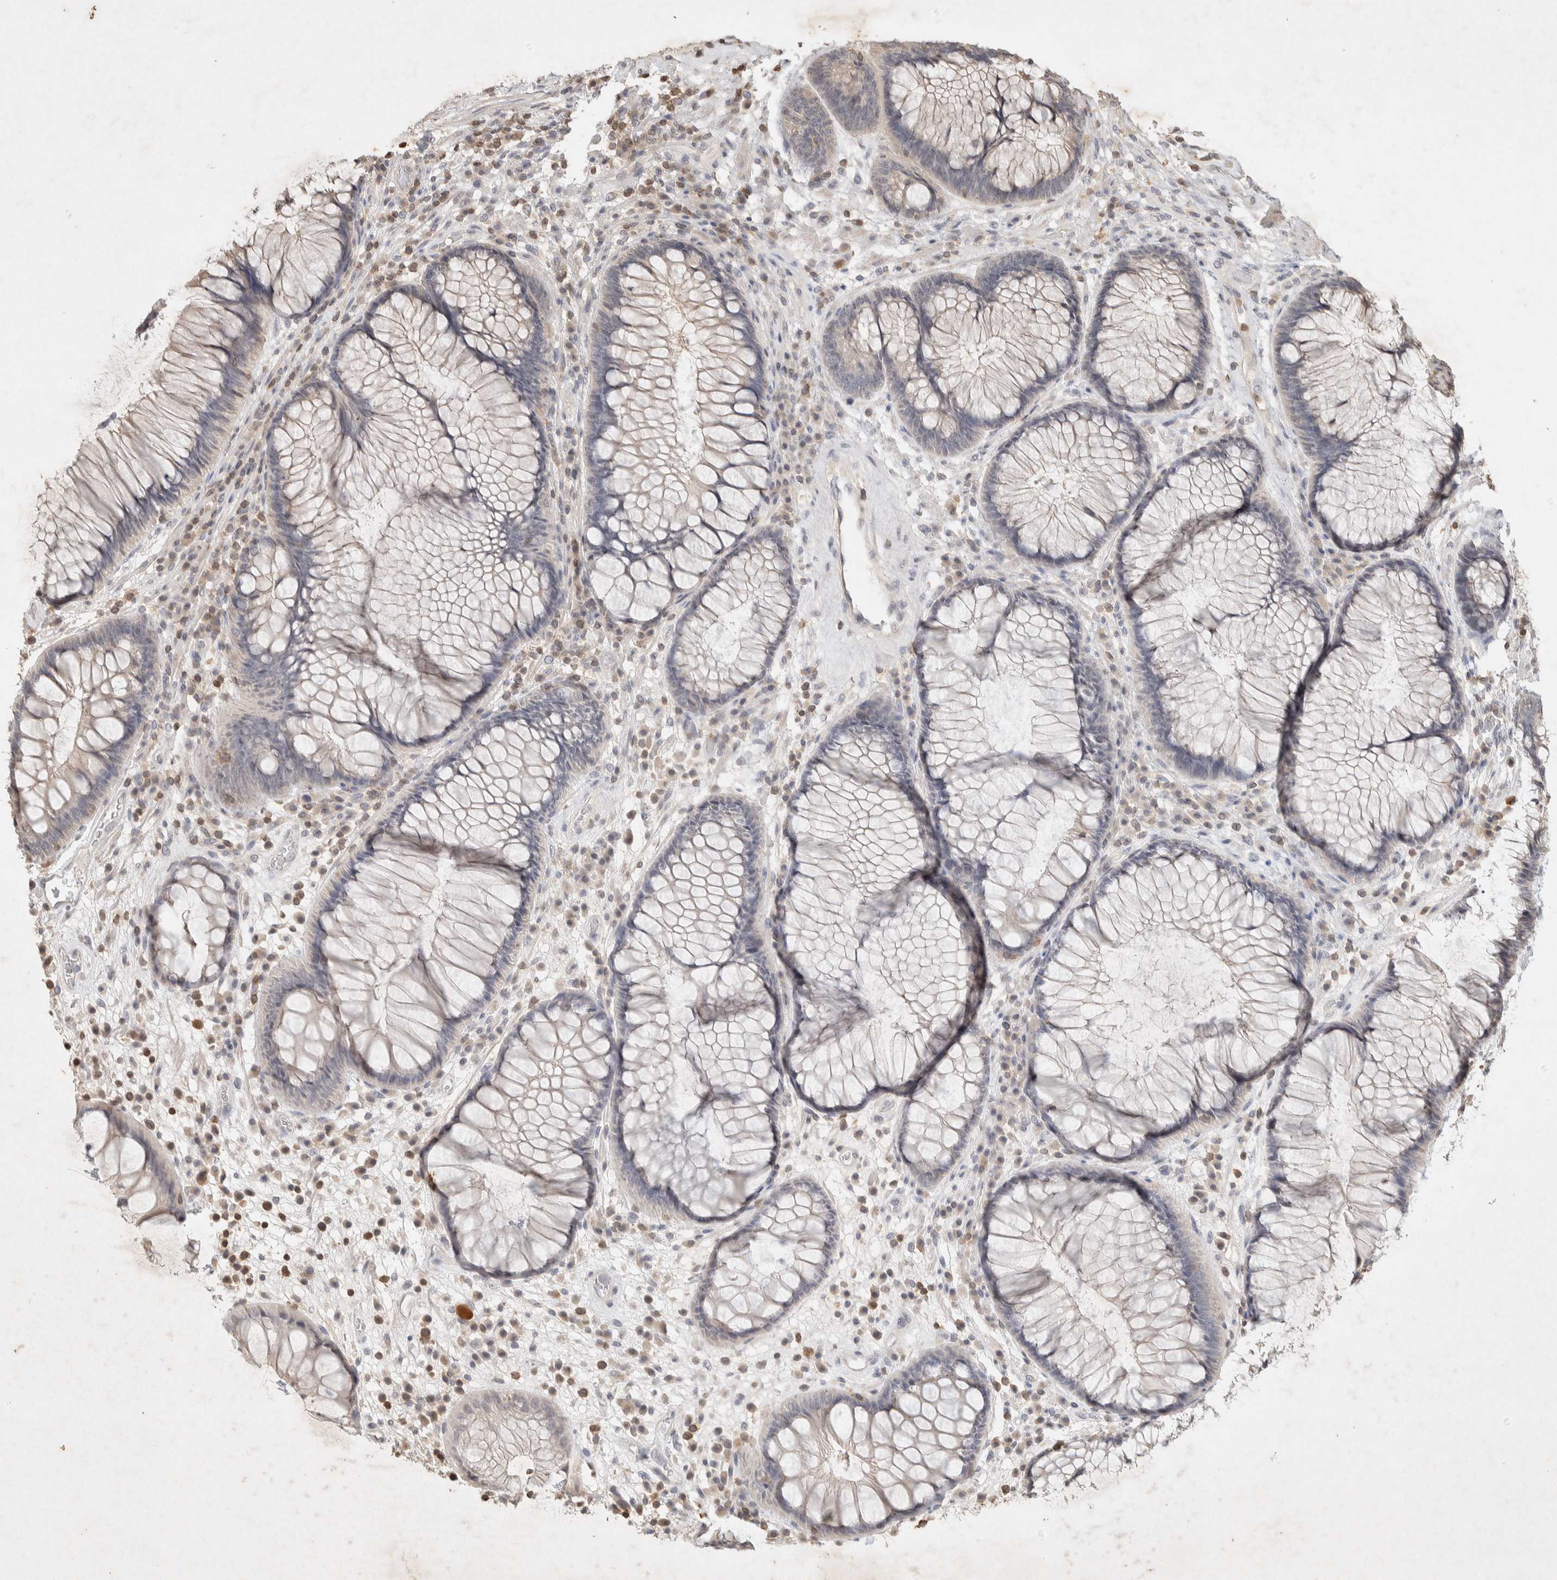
{"staining": {"intensity": "negative", "quantity": "none", "location": "none"}, "tissue": "rectum", "cell_type": "Glandular cells", "image_type": "normal", "snomed": [{"axis": "morphology", "description": "Normal tissue, NOS"}, {"axis": "topography", "description": "Rectum"}], "caption": "Human rectum stained for a protein using immunohistochemistry (IHC) exhibits no expression in glandular cells.", "gene": "RAC2", "patient": {"sex": "male", "age": 51}}